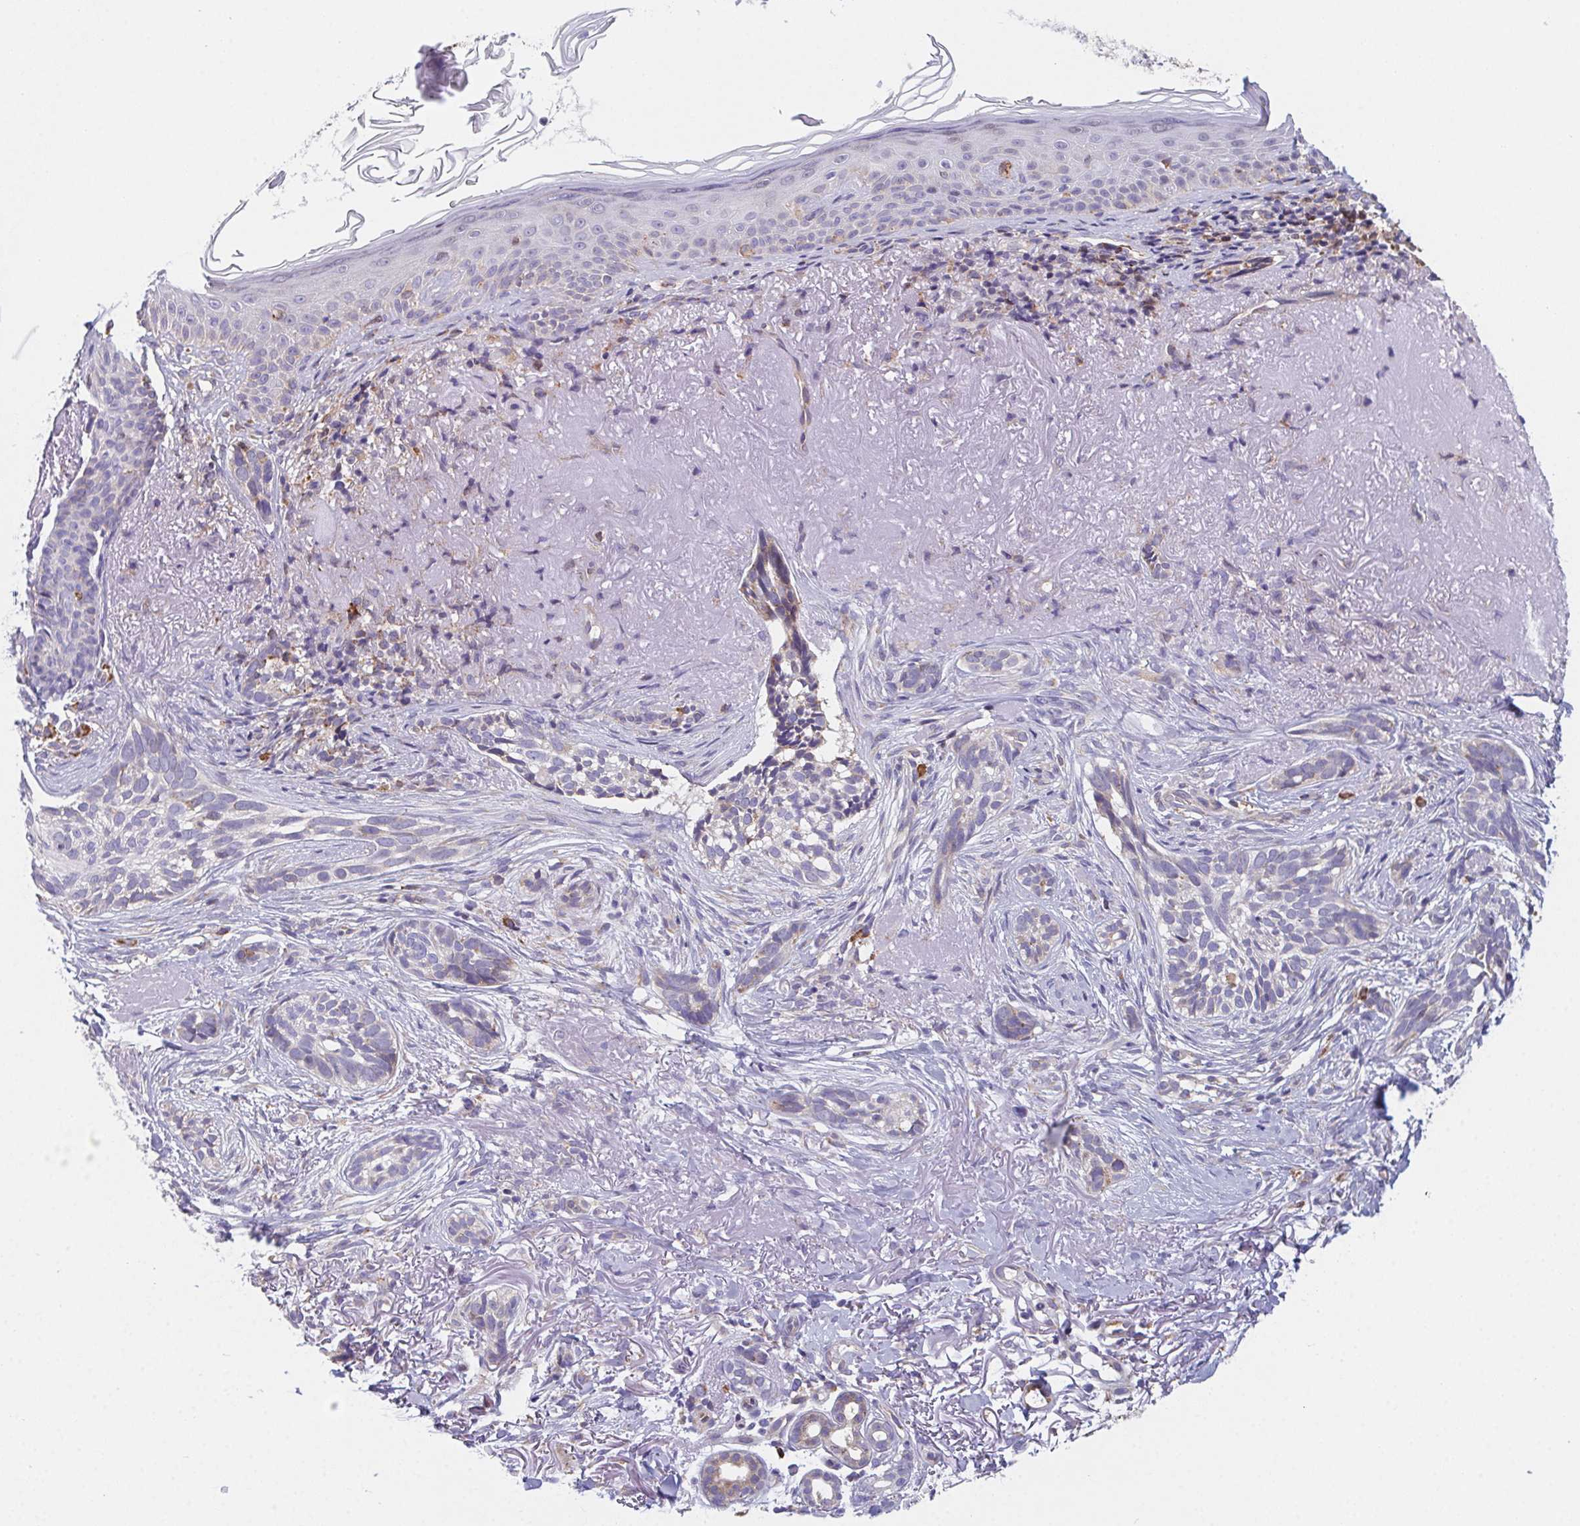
{"staining": {"intensity": "negative", "quantity": "none", "location": "none"}, "tissue": "skin cancer", "cell_type": "Tumor cells", "image_type": "cancer", "snomed": [{"axis": "morphology", "description": "Basal cell carcinoma"}, {"axis": "morphology", "description": "BCC, high aggressive"}, {"axis": "topography", "description": "Skin"}], "caption": "The photomicrograph reveals no significant positivity in tumor cells of skin cancer.", "gene": "ADAM8", "patient": {"sex": "female", "age": 86}}